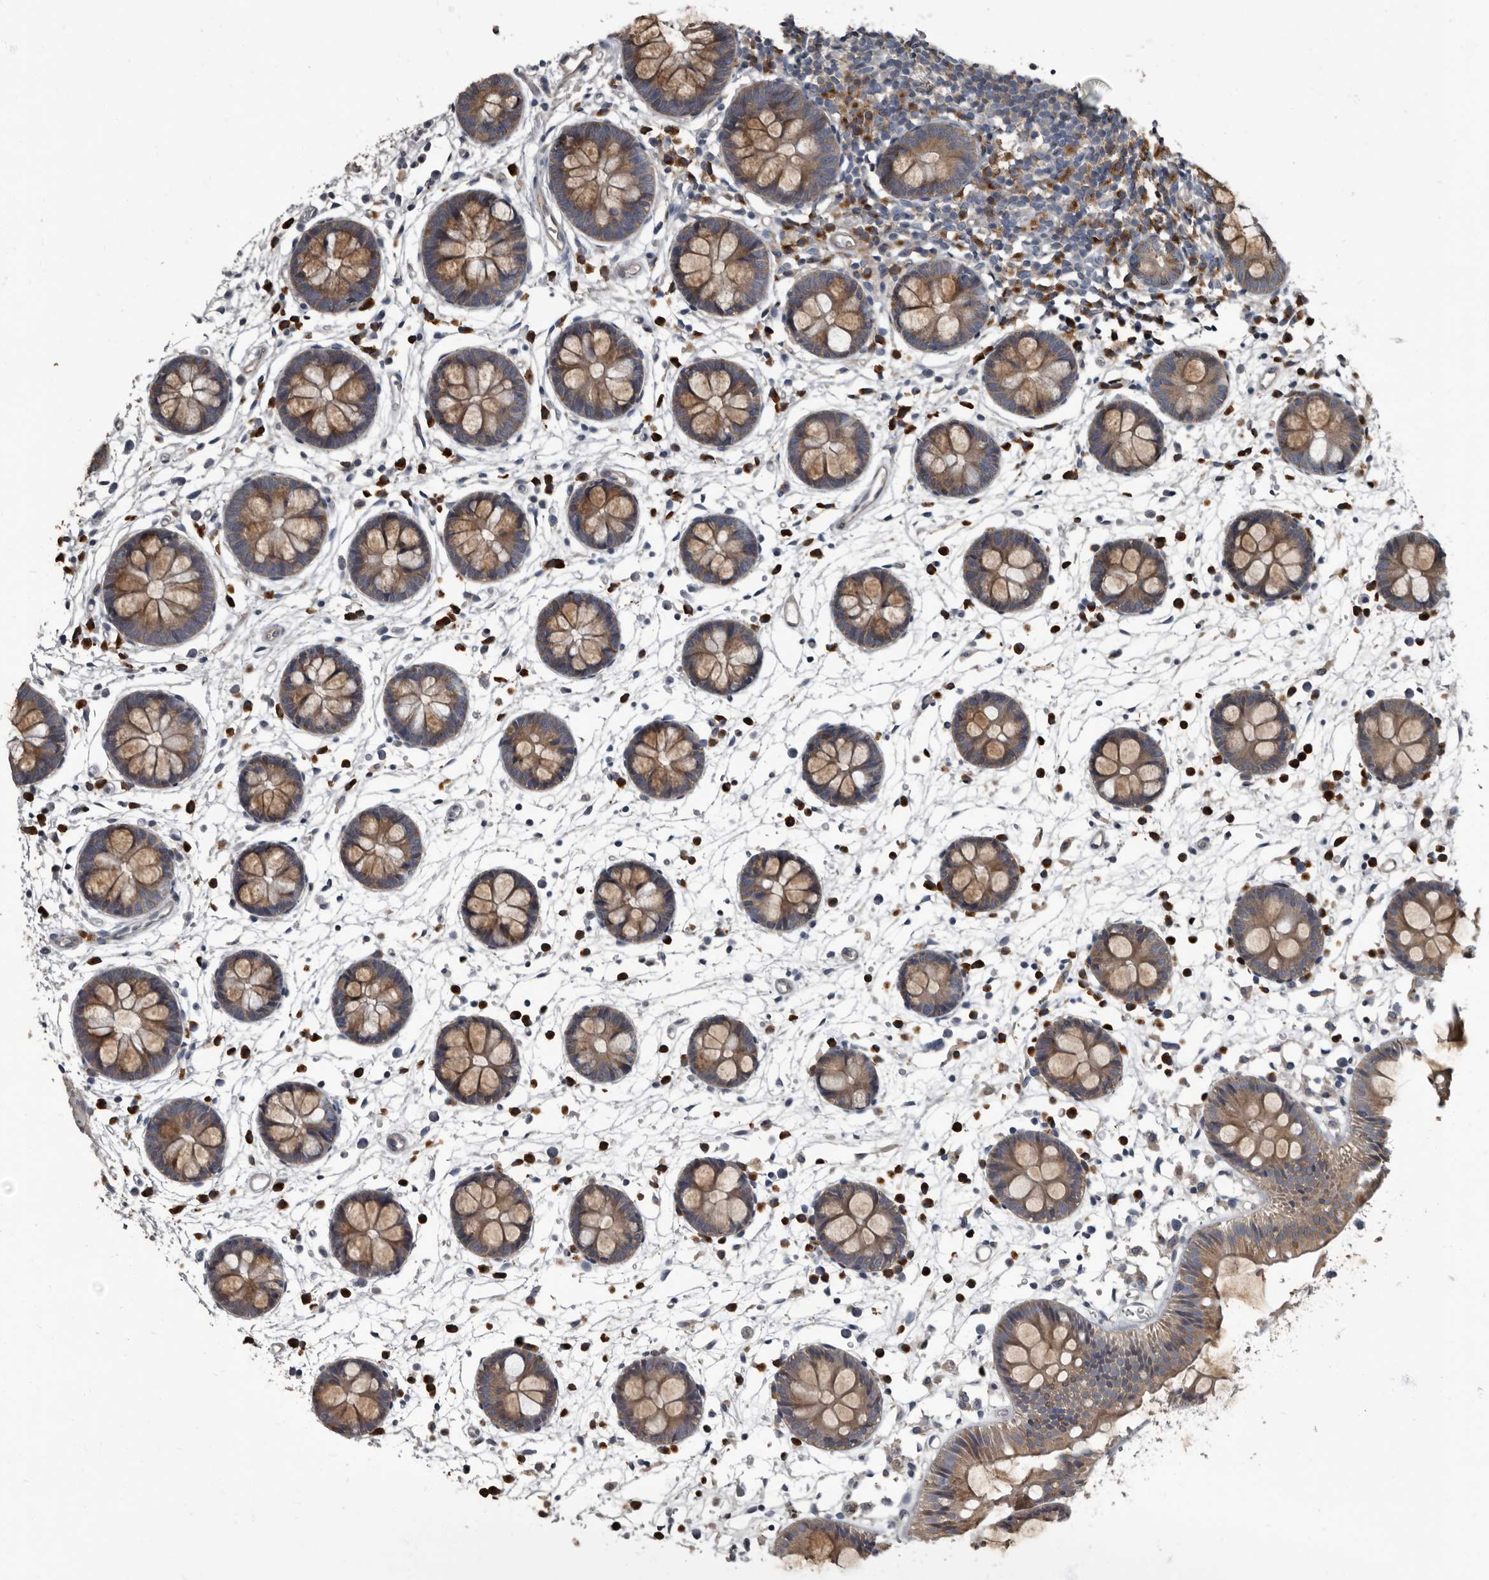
{"staining": {"intensity": "weak", "quantity": ">75%", "location": "cytoplasmic/membranous"}, "tissue": "colon", "cell_type": "Endothelial cells", "image_type": "normal", "snomed": [{"axis": "morphology", "description": "Normal tissue, NOS"}, {"axis": "topography", "description": "Colon"}], "caption": "Protein staining demonstrates weak cytoplasmic/membranous expression in about >75% of endothelial cells in unremarkable colon. Immunohistochemistry stains the protein of interest in brown and the nuclei are stained blue.", "gene": "TPD52L1", "patient": {"sex": "male", "age": 56}}